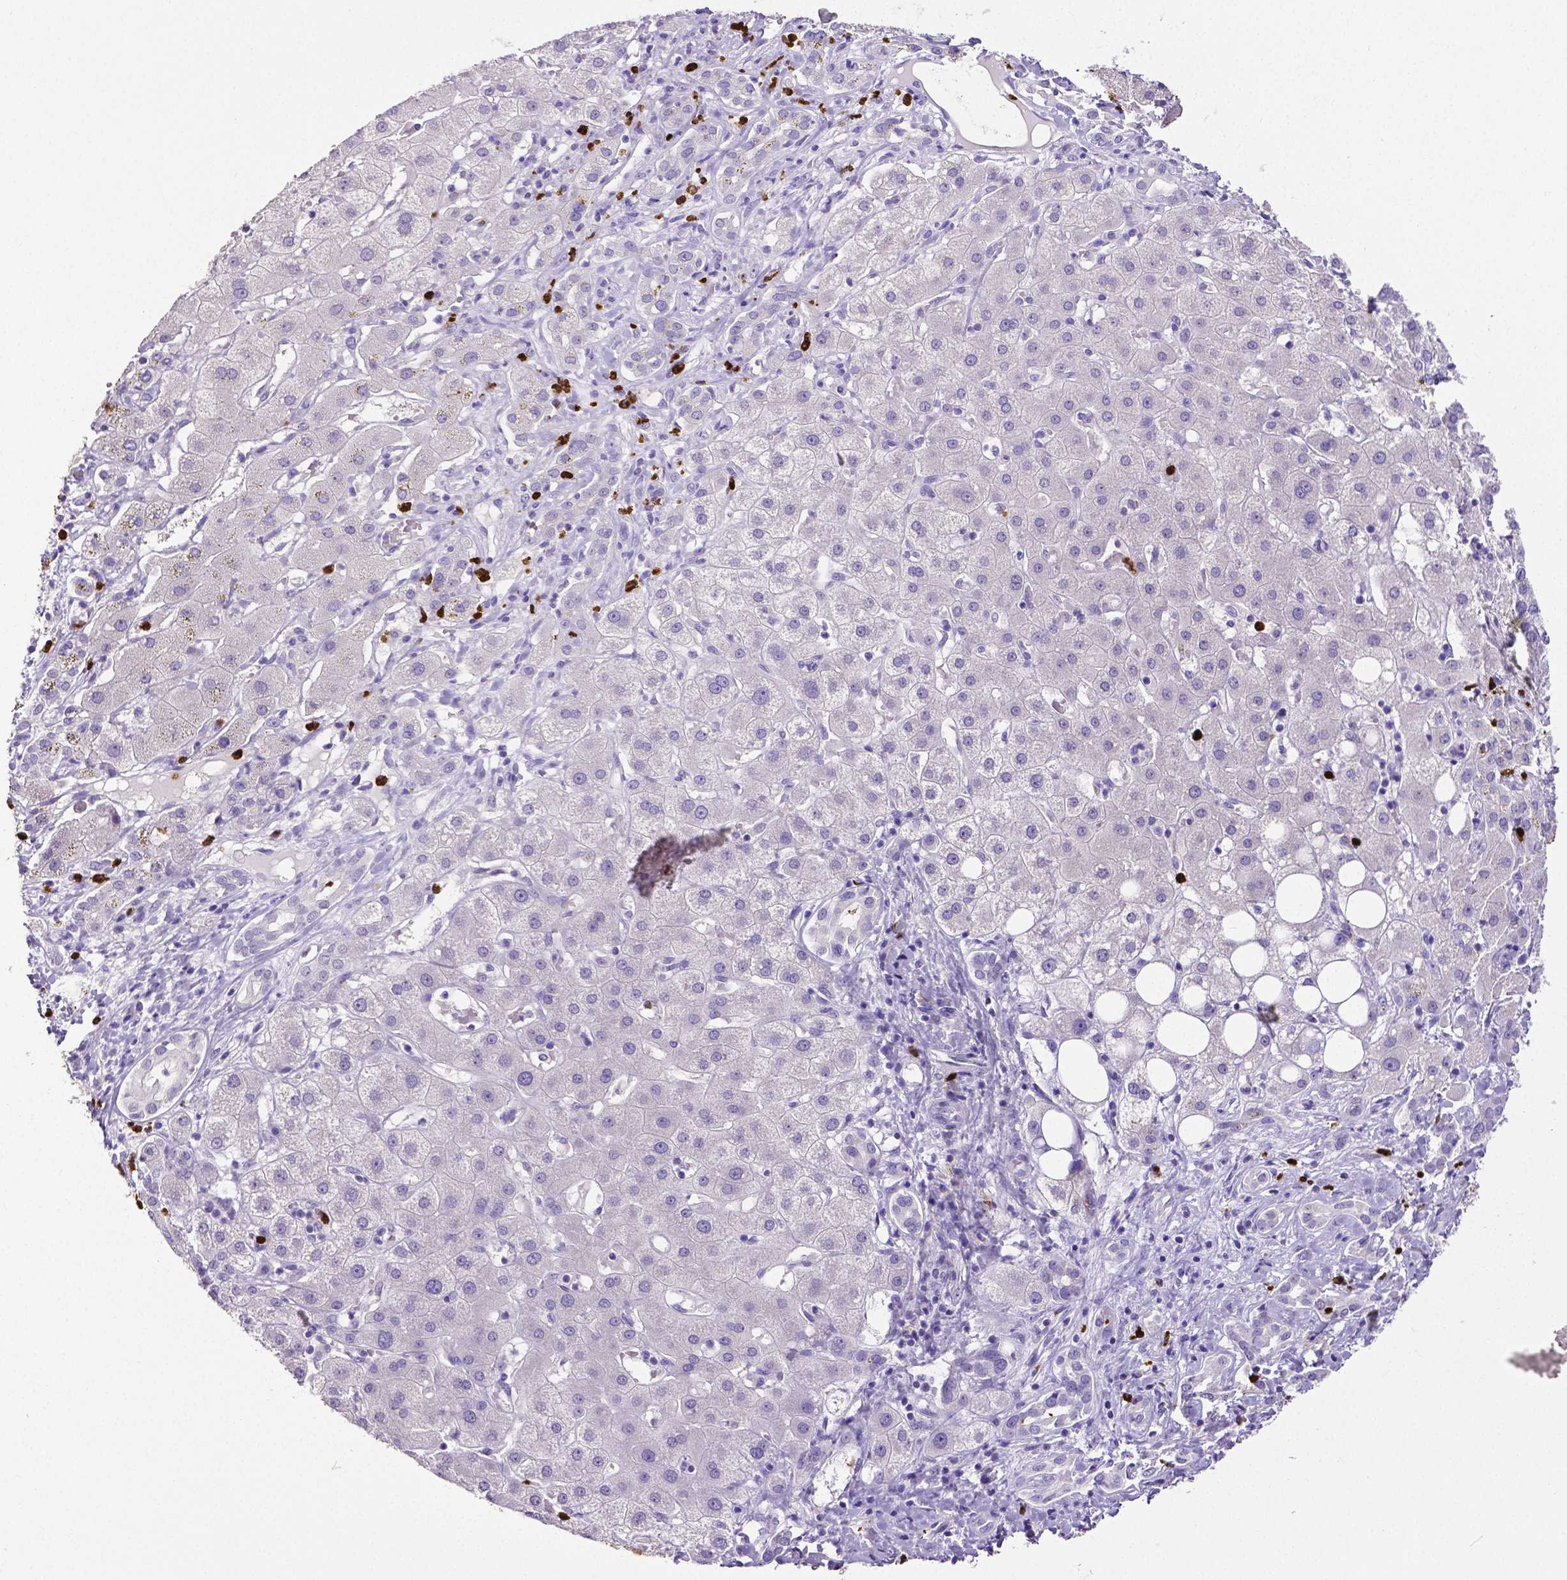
{"staining": {"intensity": "negative", "quantity": "none", "location": "none"}, "tissue": "liver cancer", "cell_type": "Tumor cells", "image_type": "cancer", "snomed": [{"axis": "morphology", "description": "Carcinoma, Hepatocellular, NOS"}, {"axis": "topography", "description": "Liver"}], "caption": "Human hepatocellular carcinoma (liver) stained for a protein using immunohistochemistry exhibits no staining in tumor cells.", "gene": "MMP9", "patient": {"sex": "male", "age": 65}}